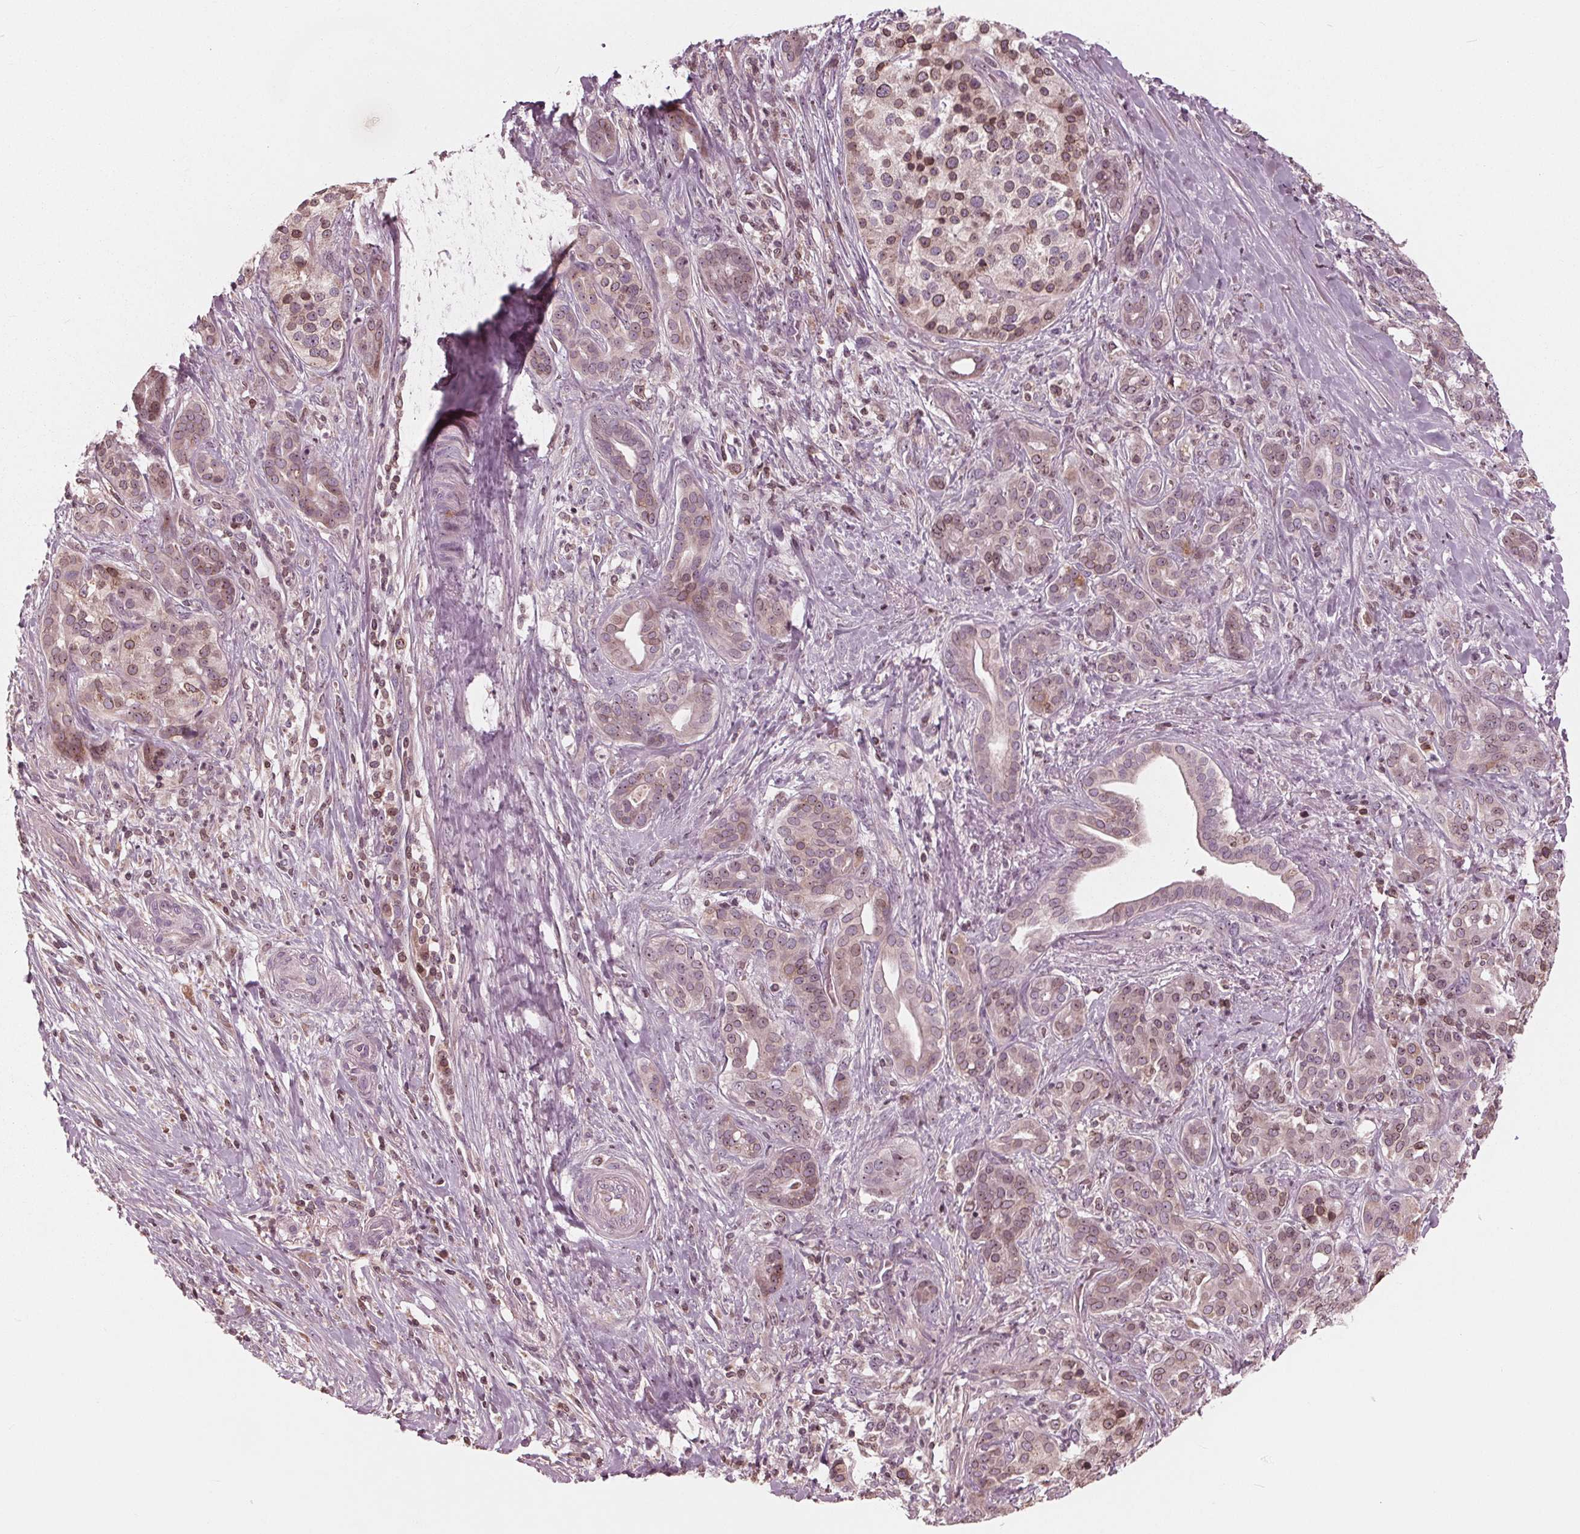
{"staining": {"intensity": "weak", "quantity": "25%-75%", "location": "cytoplasmic/membranous,nuclear"}, "tissue": "pancreatic cancer", "cell_type": "Tumor cells", "image_type": "cancer", "snomed": [{"axis": "morphology", "description": "Normal tissue, NOS"}, {"axis": "morphology", "description": "Inflammation, NOS"}, {"axis": "morphology", "description": "Adenocarcinoma, NOS"}, {"axis": "topography", "description": "Pancreas"}], "caption": "Weak cytoplasmic/membranous and nuclear positivity is seen in approximately 25%-75% of tumor cells in pancreatic adenocarcinoma. (DAB IHC with brightfield microscopy, high magnification).", "gene": "NUP210", "patient": {"sex": "male", "age": 57}}